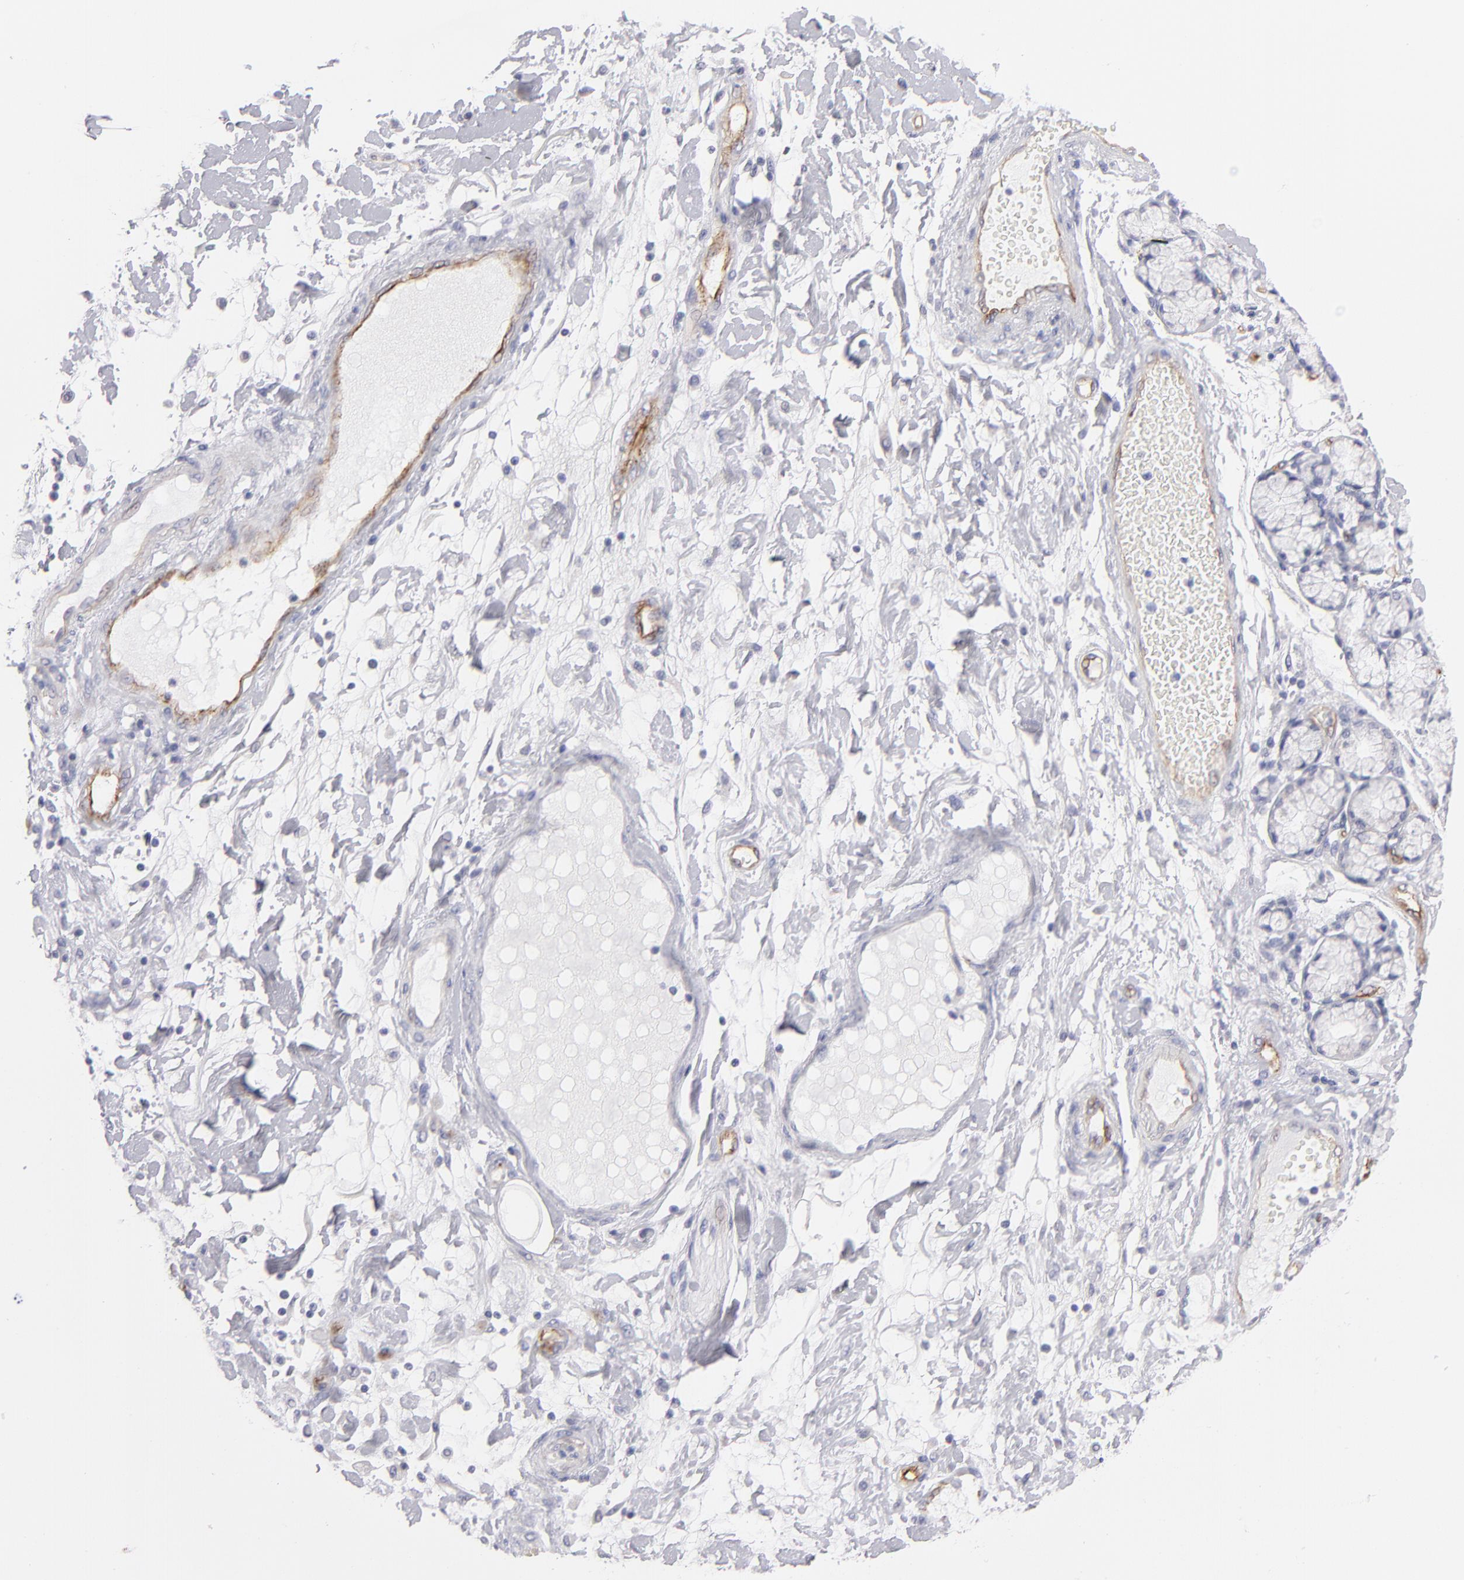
{"staining": {"intensity": "negative", "quantity": "none", "location": "none"}, "tissue": "pancreatic cancer", "cell_type": "Tumor cells", "image_type": "cancer", "snomed": [{"axis": "morphology", "description": "Adenocarcinoma, NOS"}, {"axis": "morphology", "description": "Adenocarcinoma, metastatic, NOS"}, {"axis": "topography", "description": "Lymph node"}, {"axis": "topography", "description": "Pancreas"}, {"axis": "topography", "description": "Duodenum"}], "caption": "An immunohistochemistry photomicrograph of metastatic adenocarcinoma (pancreatic) is shown. There is no staining in tumor cells of metastatic adenocarcinoma (pancreatic). (Stains: DAB IHC with hematoxylin counter stain, Microscopy: brightfield microscopy at high magnification).", "gene": "PLVAP", "patient": {"sex": "female", "age": 64}}